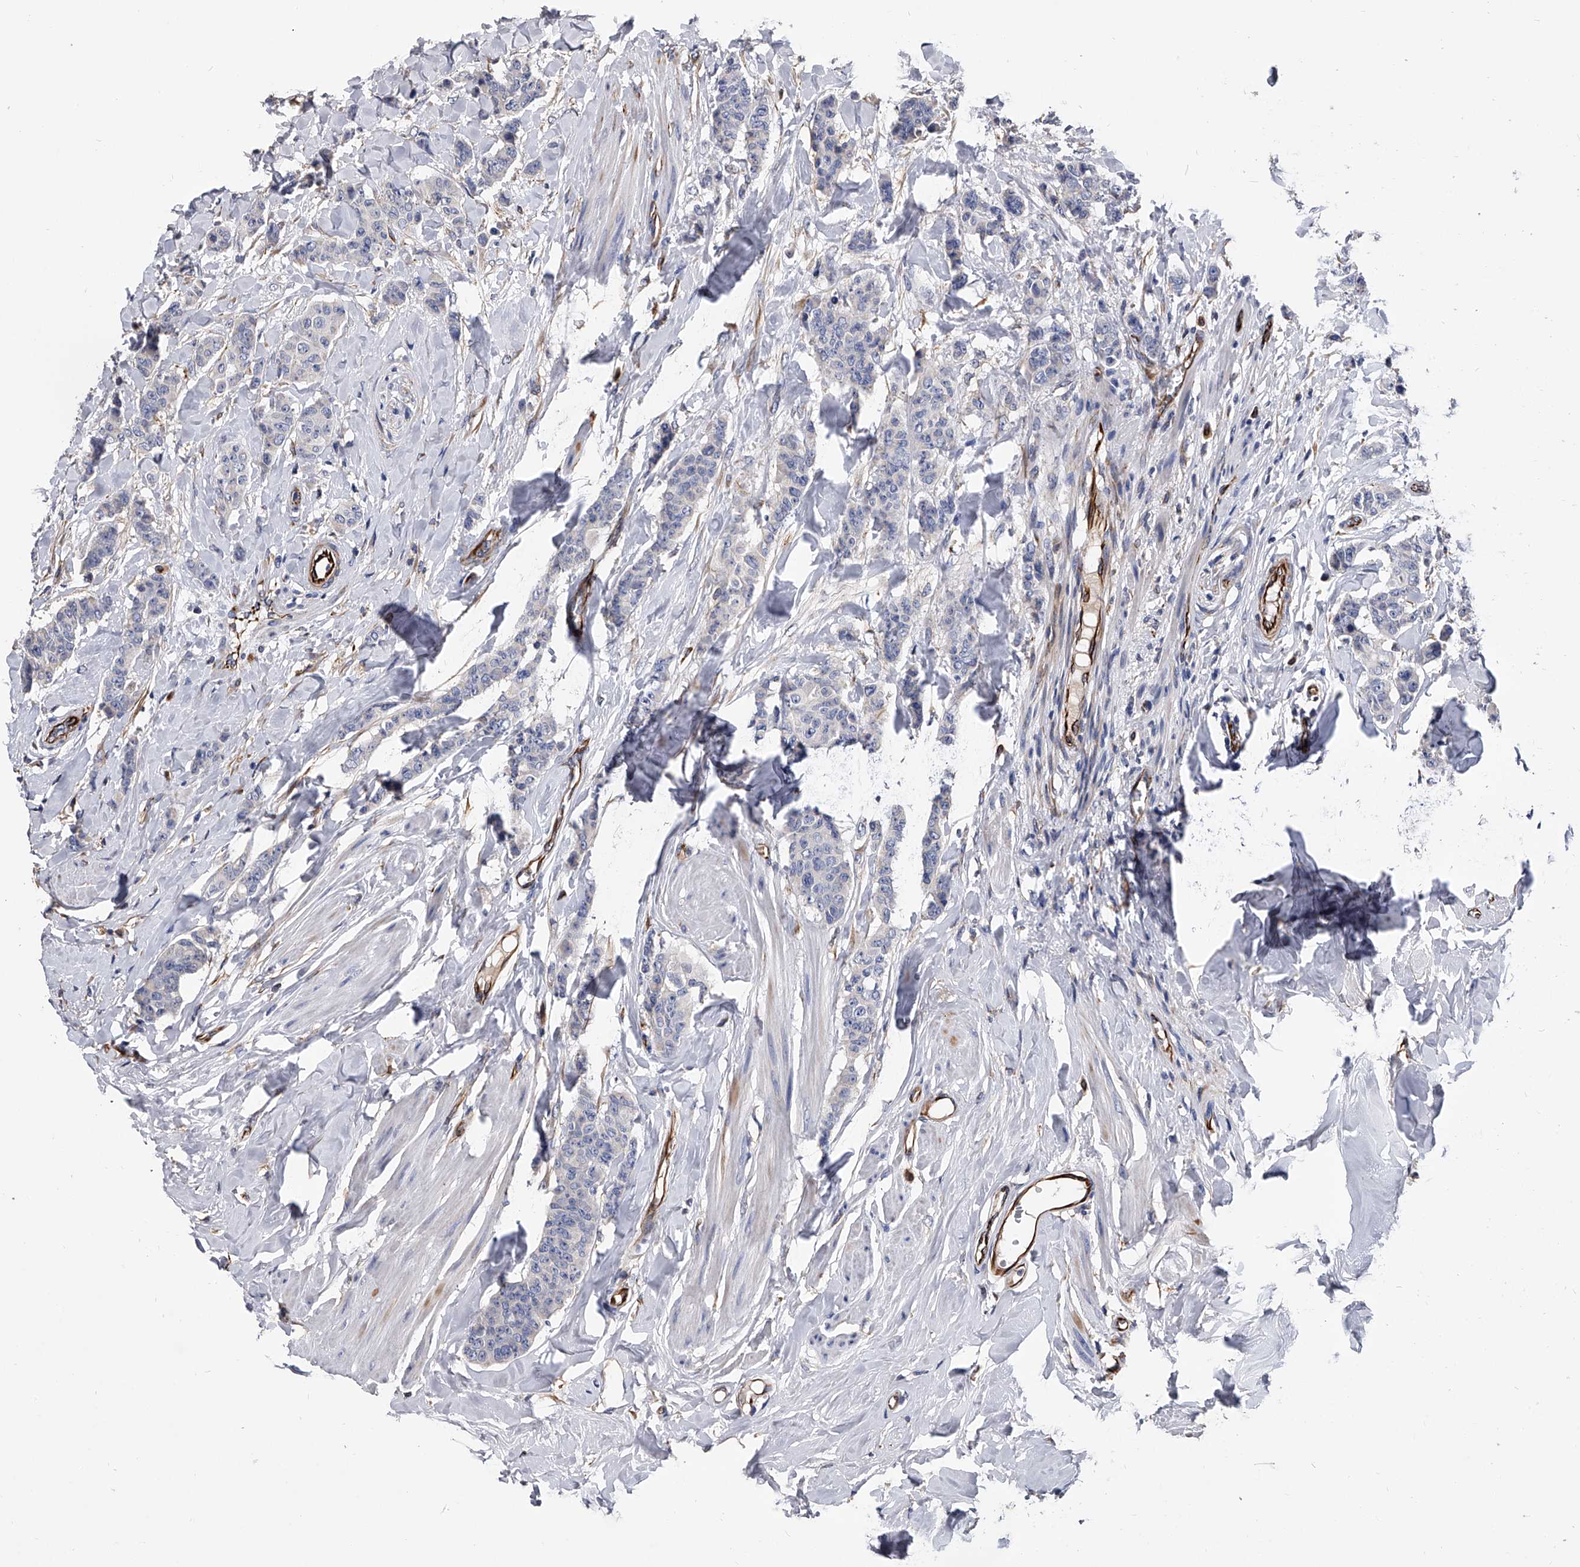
{"staining": {"intensity": "negative", "quantity": "none", "location": "none"}, "tissue": "breast cancer", "cell_type": "Tumor cells", "image_type": "cancer", "snomed": [{"axis": "morphology", "description": "Duct carcinoma"}, {"axis": "topography", "description": "Breast"}], "caption": "IHC micrograph of human breast cancer stained for a protein (brown), which displays no expression in tumor cells.", "gene": "EFCAB7", "patient": {"sex": "female", "age": 40}}